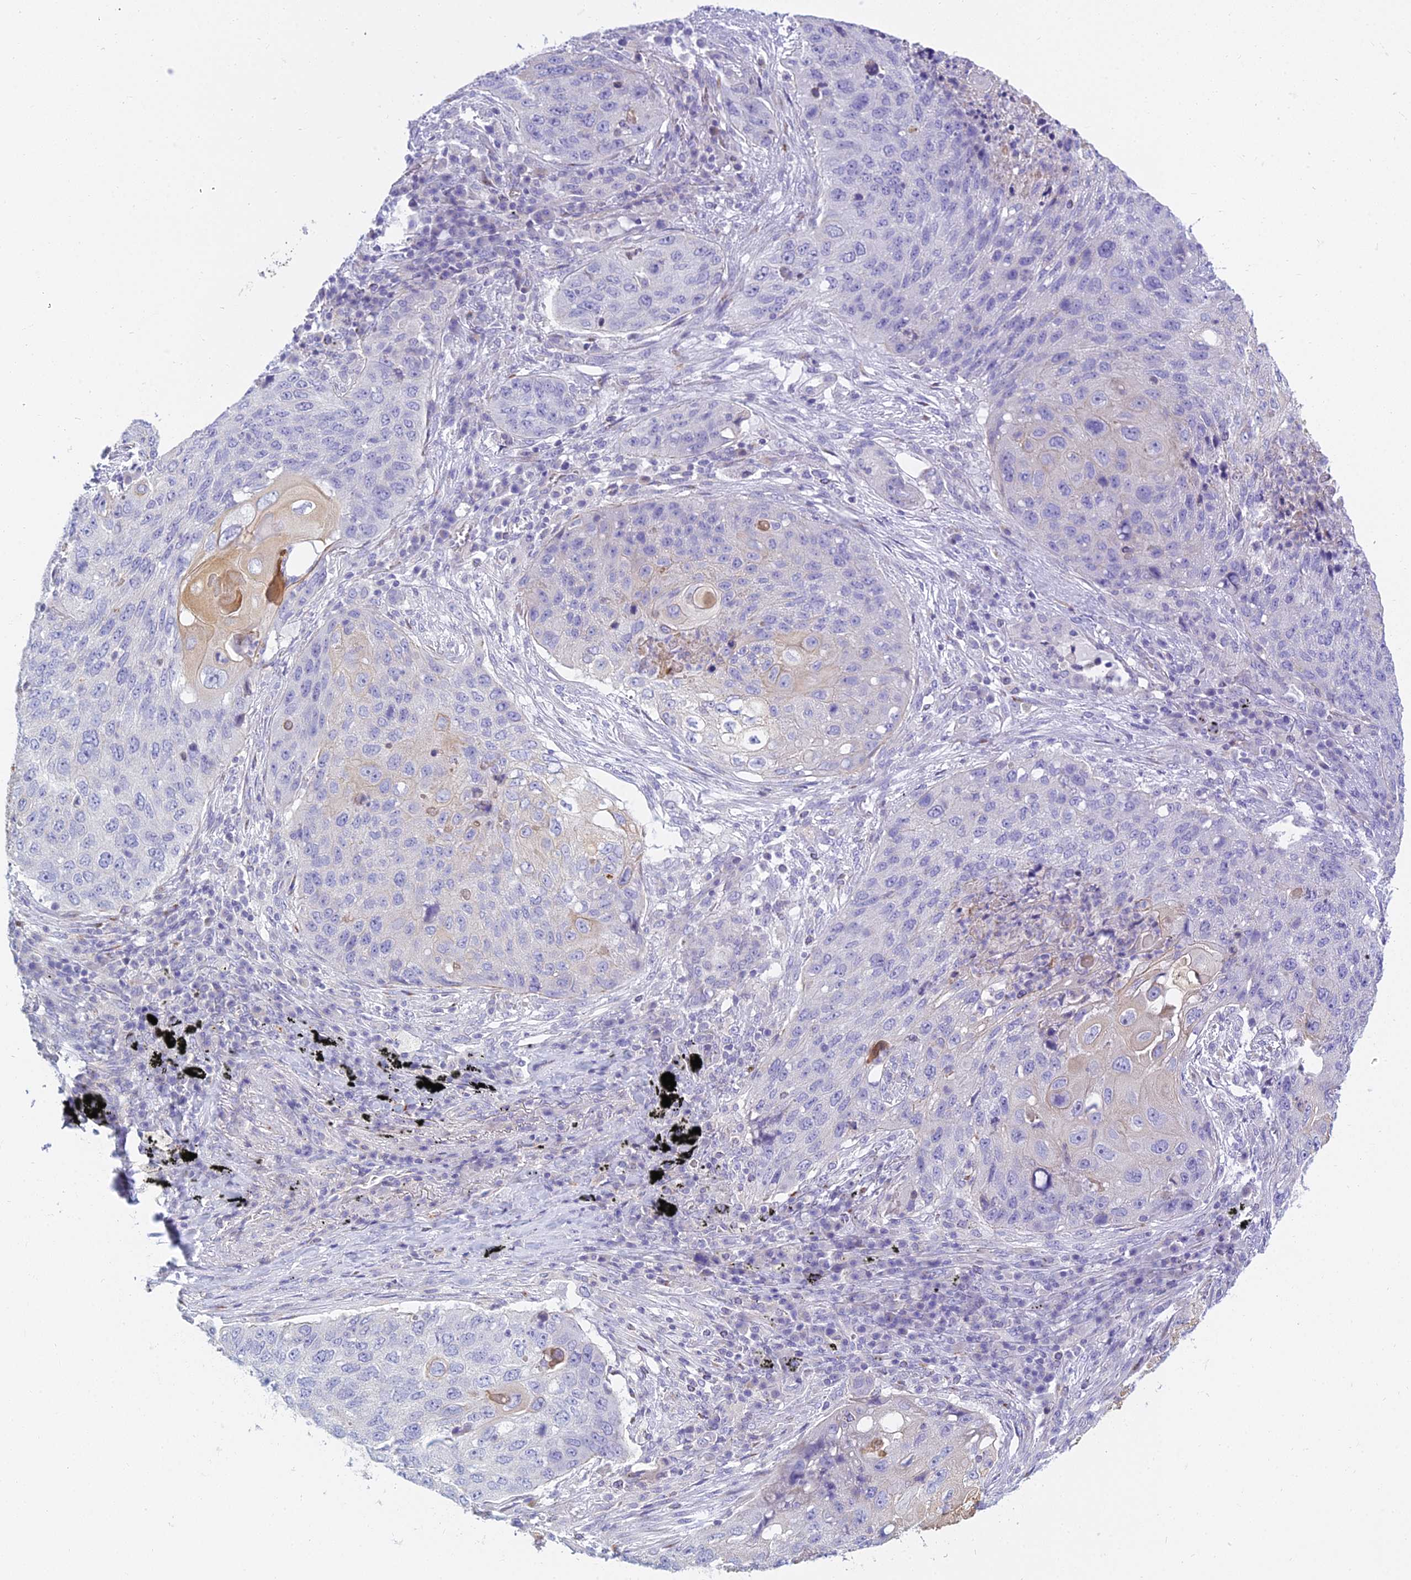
{"staining": {"intensity": "negative", "quantity": "none", "location": "none"}, "tissue": "lung cancer", "cell_type": "Tumor cells", "image_type": "cancer", "snomed": [{"axis": "morphology", "description": "Squamous cell carcinoma, NOS"}, {"axis": "topography", "description": "Lung"}], "caption": "An IHC micrograph of lung cancer (squamous cell carcinoma) is shown. There is no staining in tumor cells of lung cancer (squamous cell carcinoma).", "gene": "SMIM24", "patient": {"sex": "female", "age": 63}}